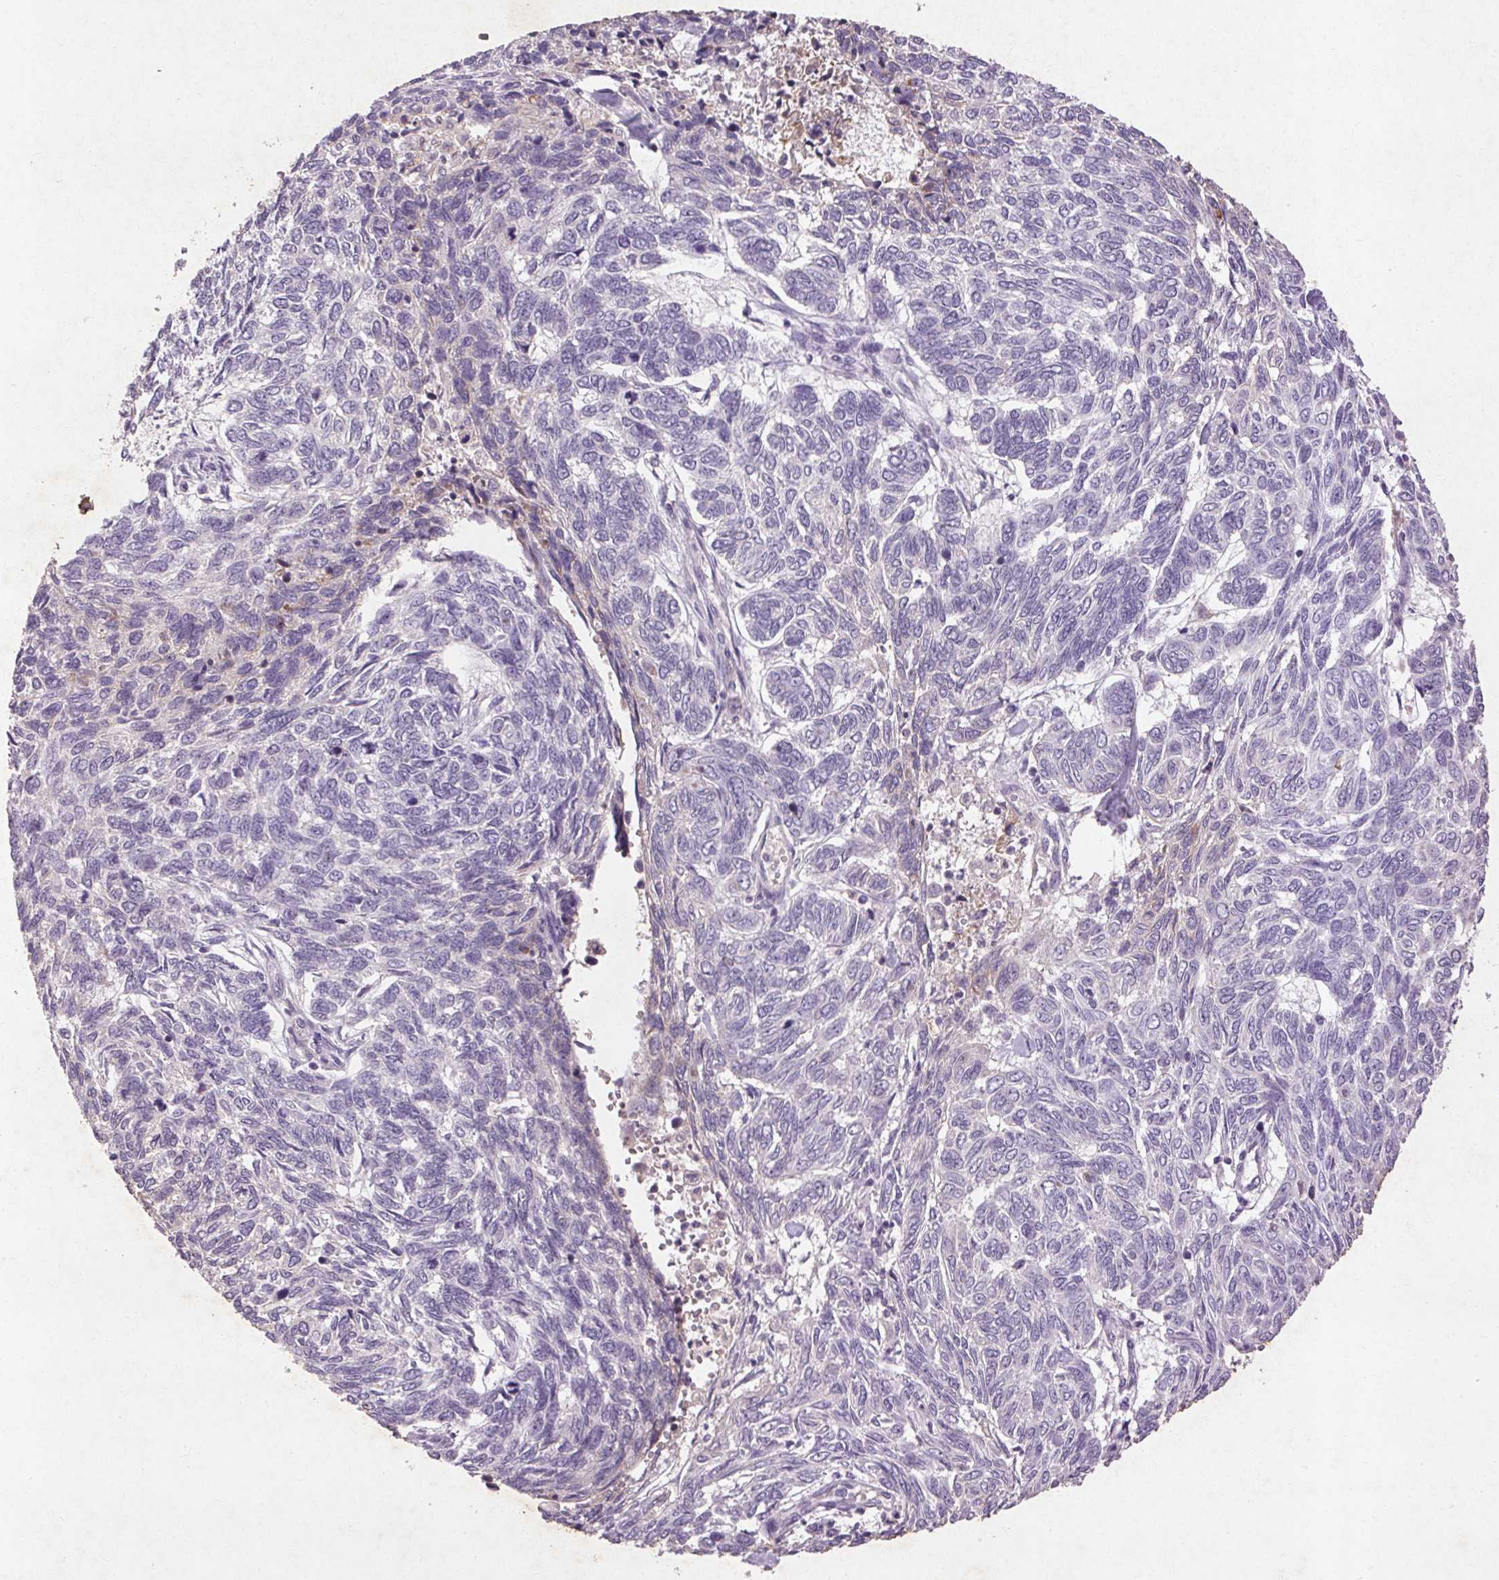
{"staining": {"intensity": "negative", "quantity": "none", "location": "none"}, "tissue": "skin cancer", "cell_type": "Tumor cells", "image_type": "cancer", "snomed": [{"axis": "morphology", "description": "Basal cell carcinoma"}, {"axis": "topography", "description": "Skin"}], "caption": "A high-resolution micrograph shows immunohistochemistry staining of skin cancer, which displays no significant staining in tumor cells.", "gene": "FNDC7", "patient": {"sex": "female", "age": 65}}